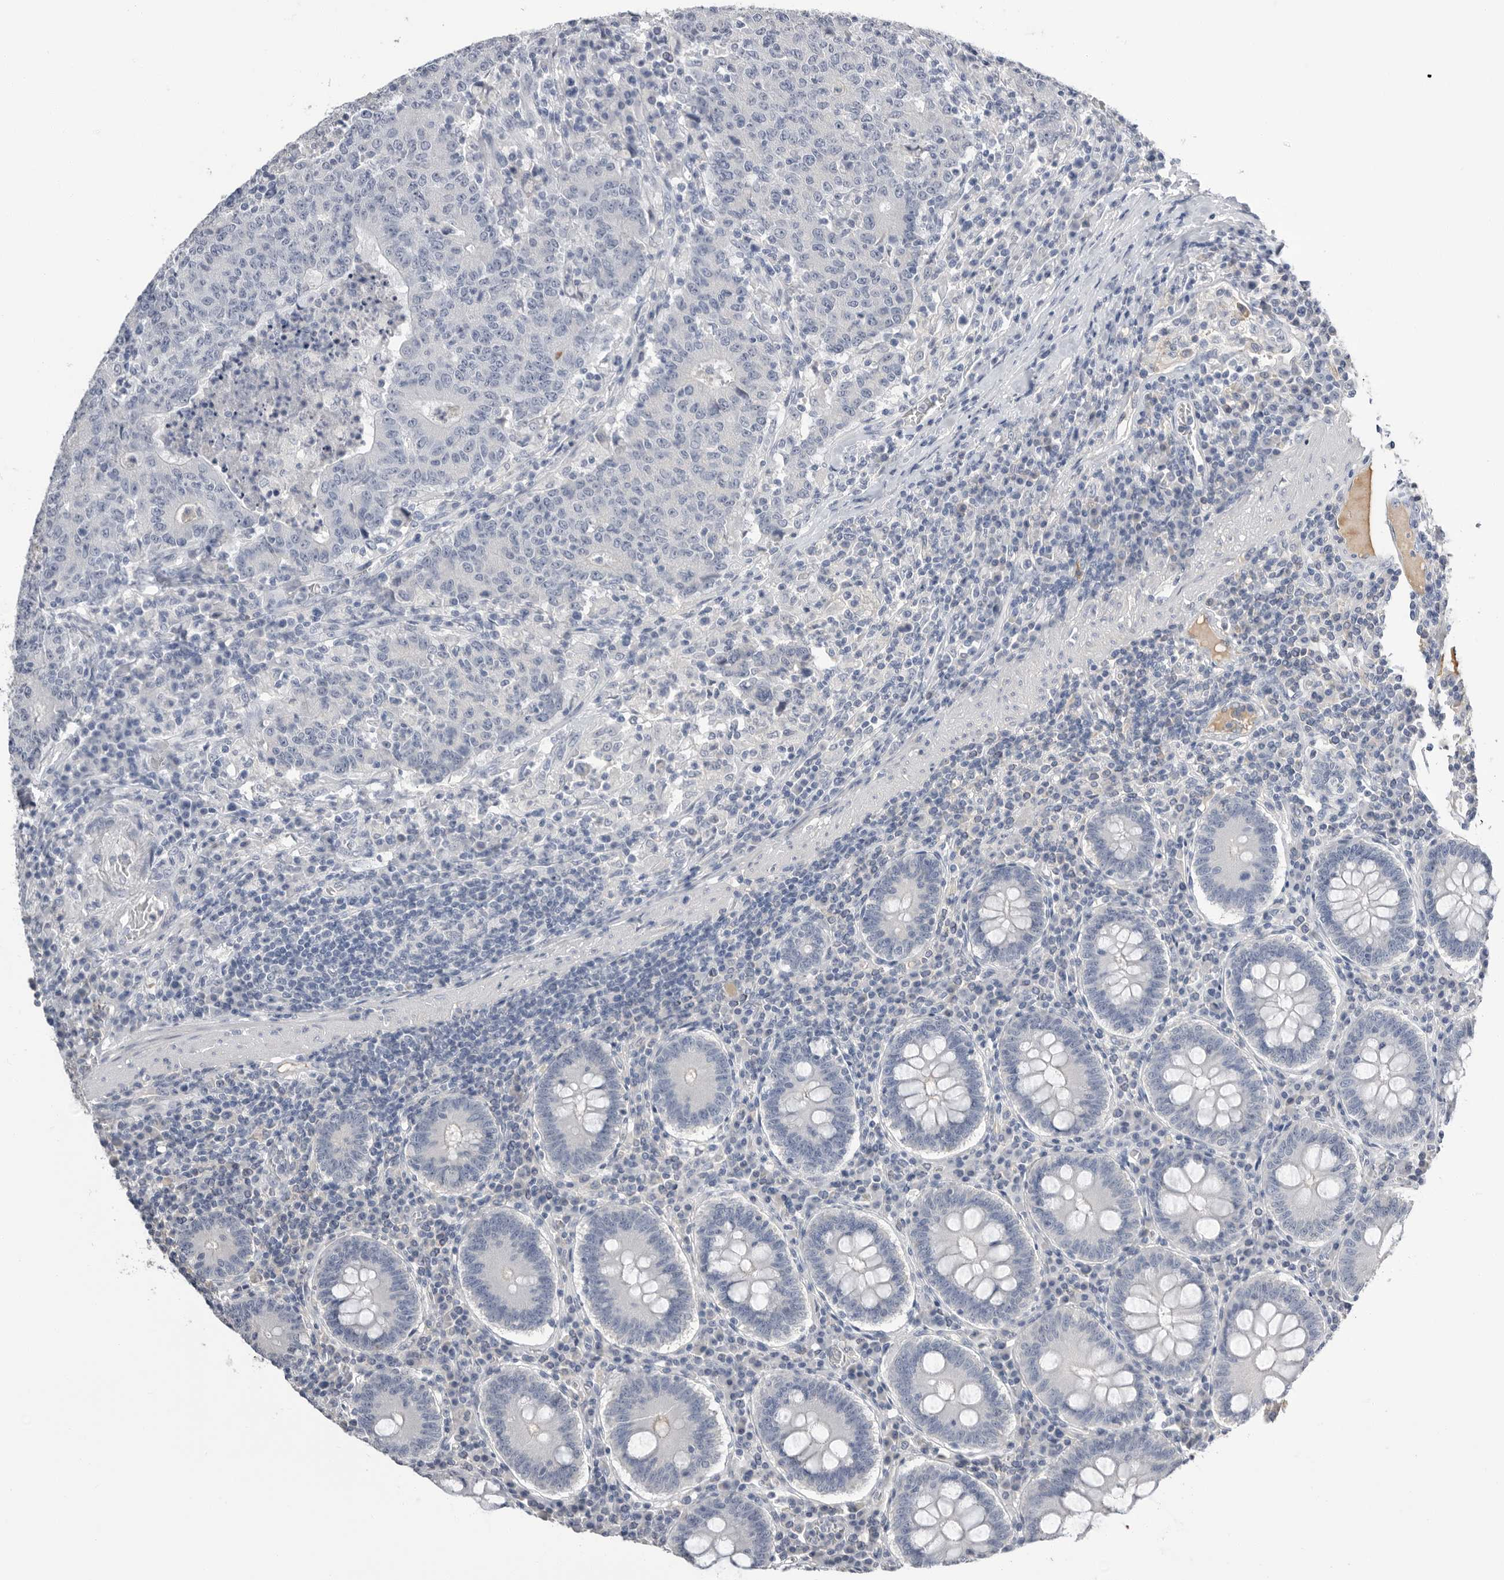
{"staining": {"intensity": "negative", "quantity": "none", "location": "none"}, "tissue": "colorectal cancer", "cell_type": "Tumor cells", "image_type": "cancer", "snomed": [{"axis": "morphology", "description": "Adenocarcinoma, NOS"}, {"axis": "topography", "description": "Colon"}], "caption": "A high-resolution image shows IHC staining of colorectal cancer, which exhibits no significant staining in tumor cells. (DAB (3,3'-diaminobenzidine) IHC visualized using brightfield microscopy, high magnification).", "gene": "APOA2", "patient": {"sex": "female", "age": 75}}